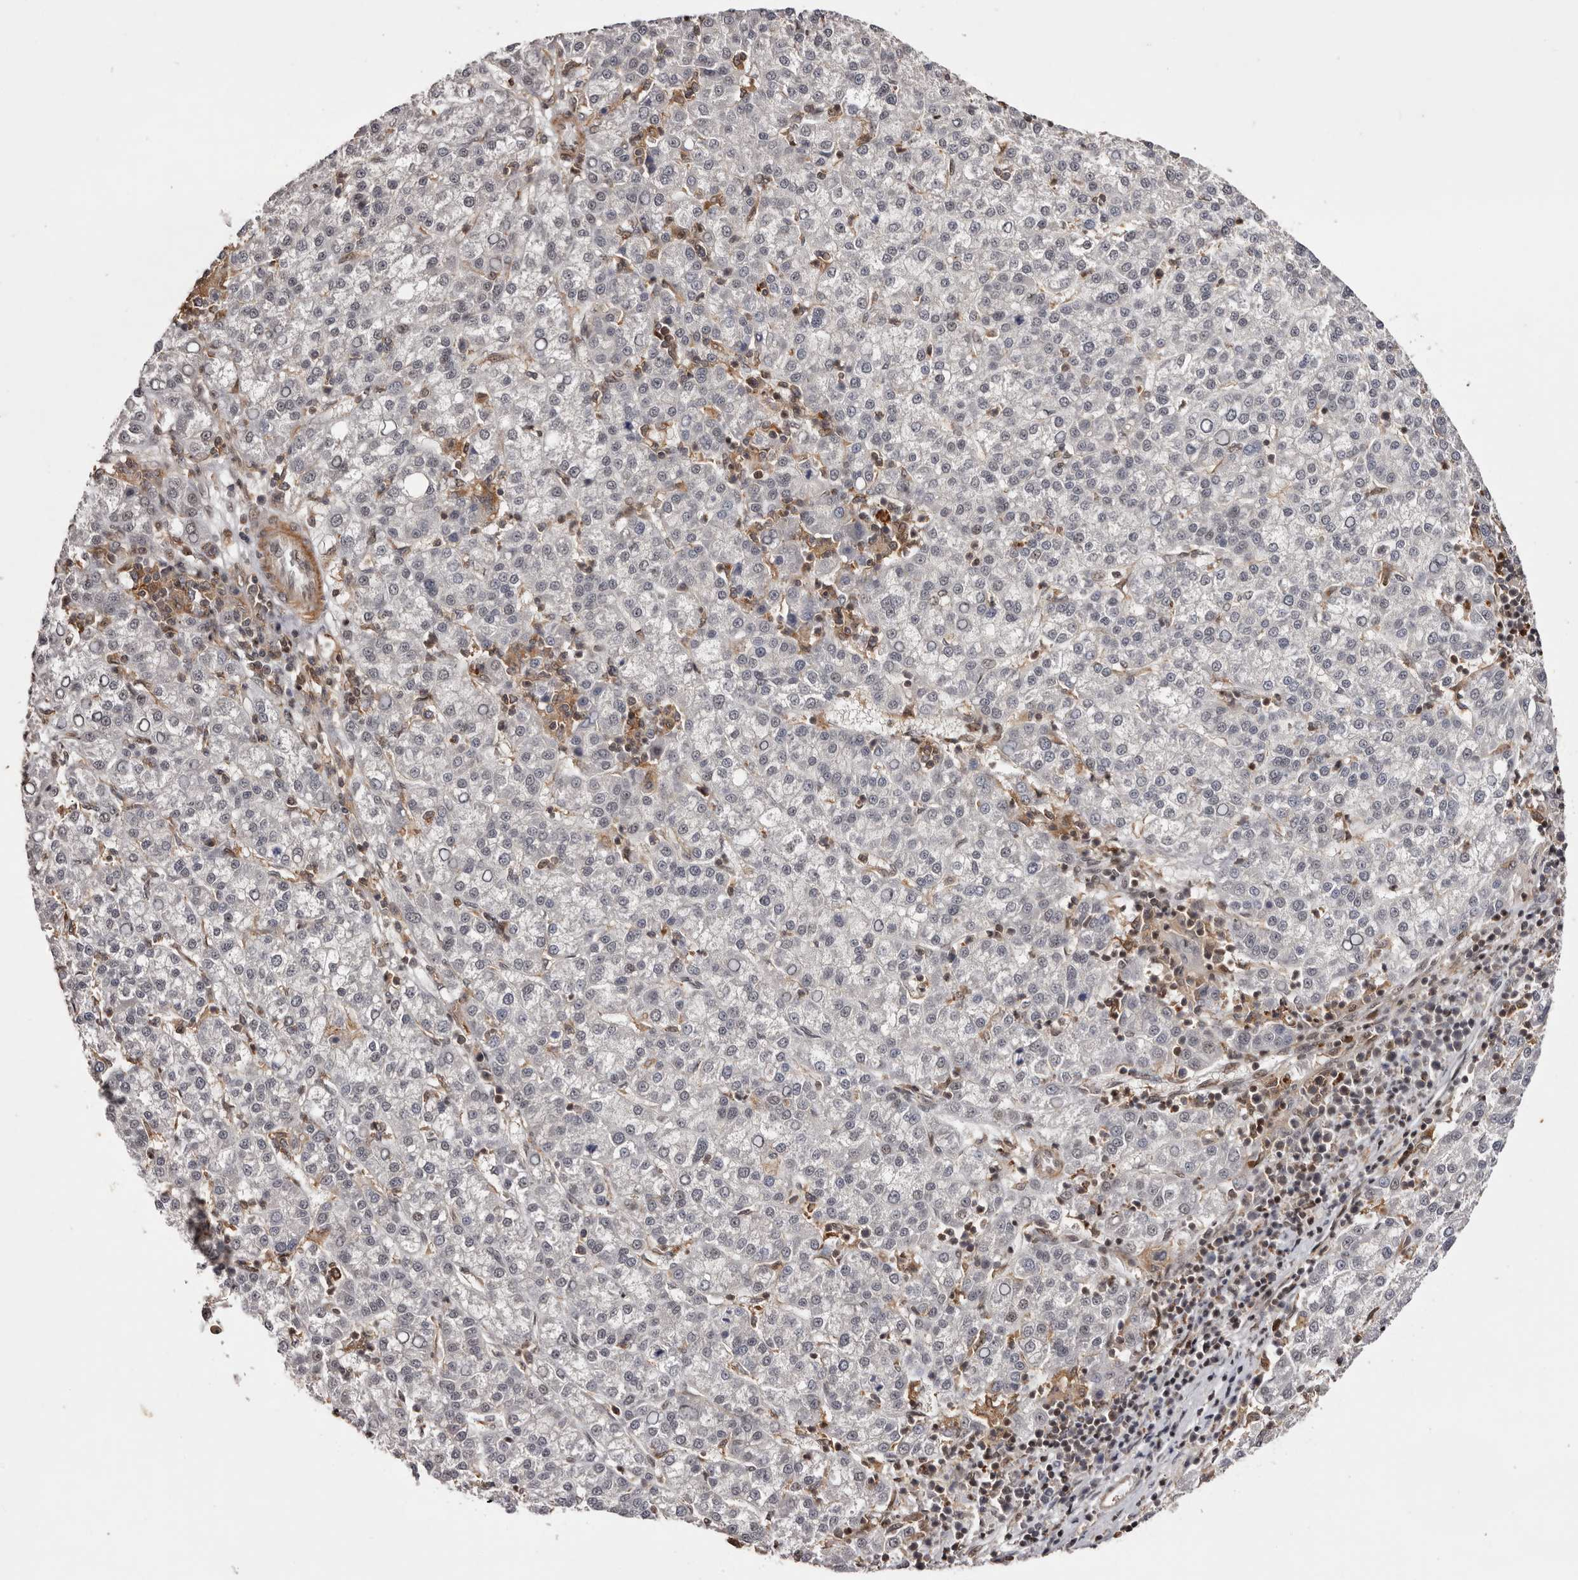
{"staining": {"intensity": "negative", "quantity": "none", "location": "none"}, "tissue": "liver cancer", "cell_type": "Tumor cells", "image_type": "cancer", "snomed": [{"axis": "morphology", "description": "Carcinoma, Hepatocellular, NOS"}, {"axis": "topography", "description": "Liver"}], "caption": "High power microscopy image of an immunohistochemistry (IHC) micrograph of liver hepatocellular carcinoma, revealing no significant expression in tumor cells. (IHC, brightfield microscopy, high magnification).", "gene": "FBXO5", "patient": {"sex": "female", "age": 58}}